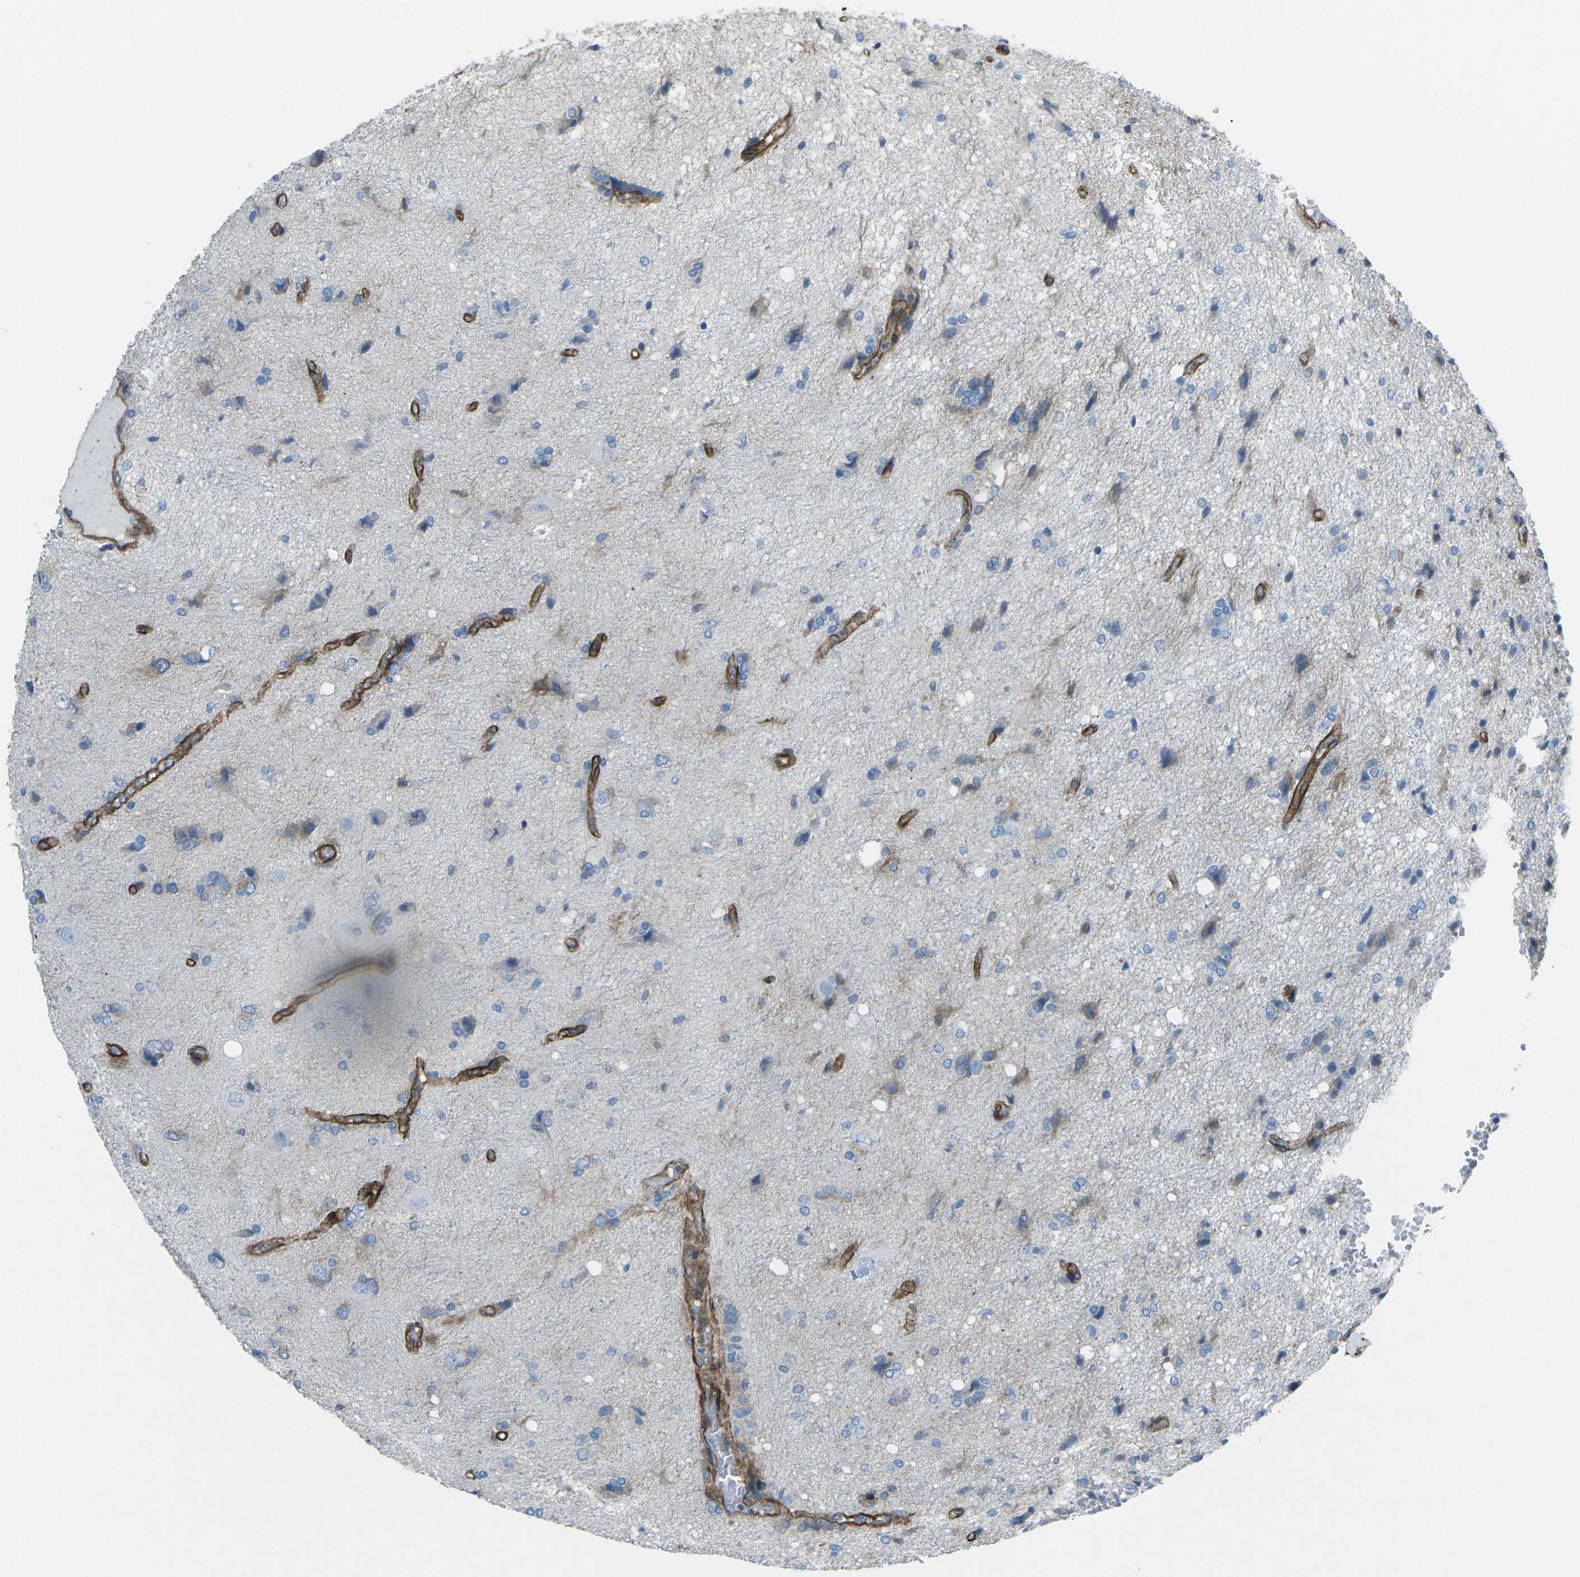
{"staining": {"intensity": "negative", "quantity": "none", "location": "none"}, "tissue": "glioma", "cell_type": "Tumor cells", "image_type": "cancer", "snomed": [{"axis": "morphology", "description": "Glioma, malignant, High grade"}, {"axis": "topography", "description": "Brain"}], "caption": "Micrograph shows no significant protein staining in tumor cells of glioma.", "gene": "UTRN", "patient": {"sex": "female", "age": 59}}